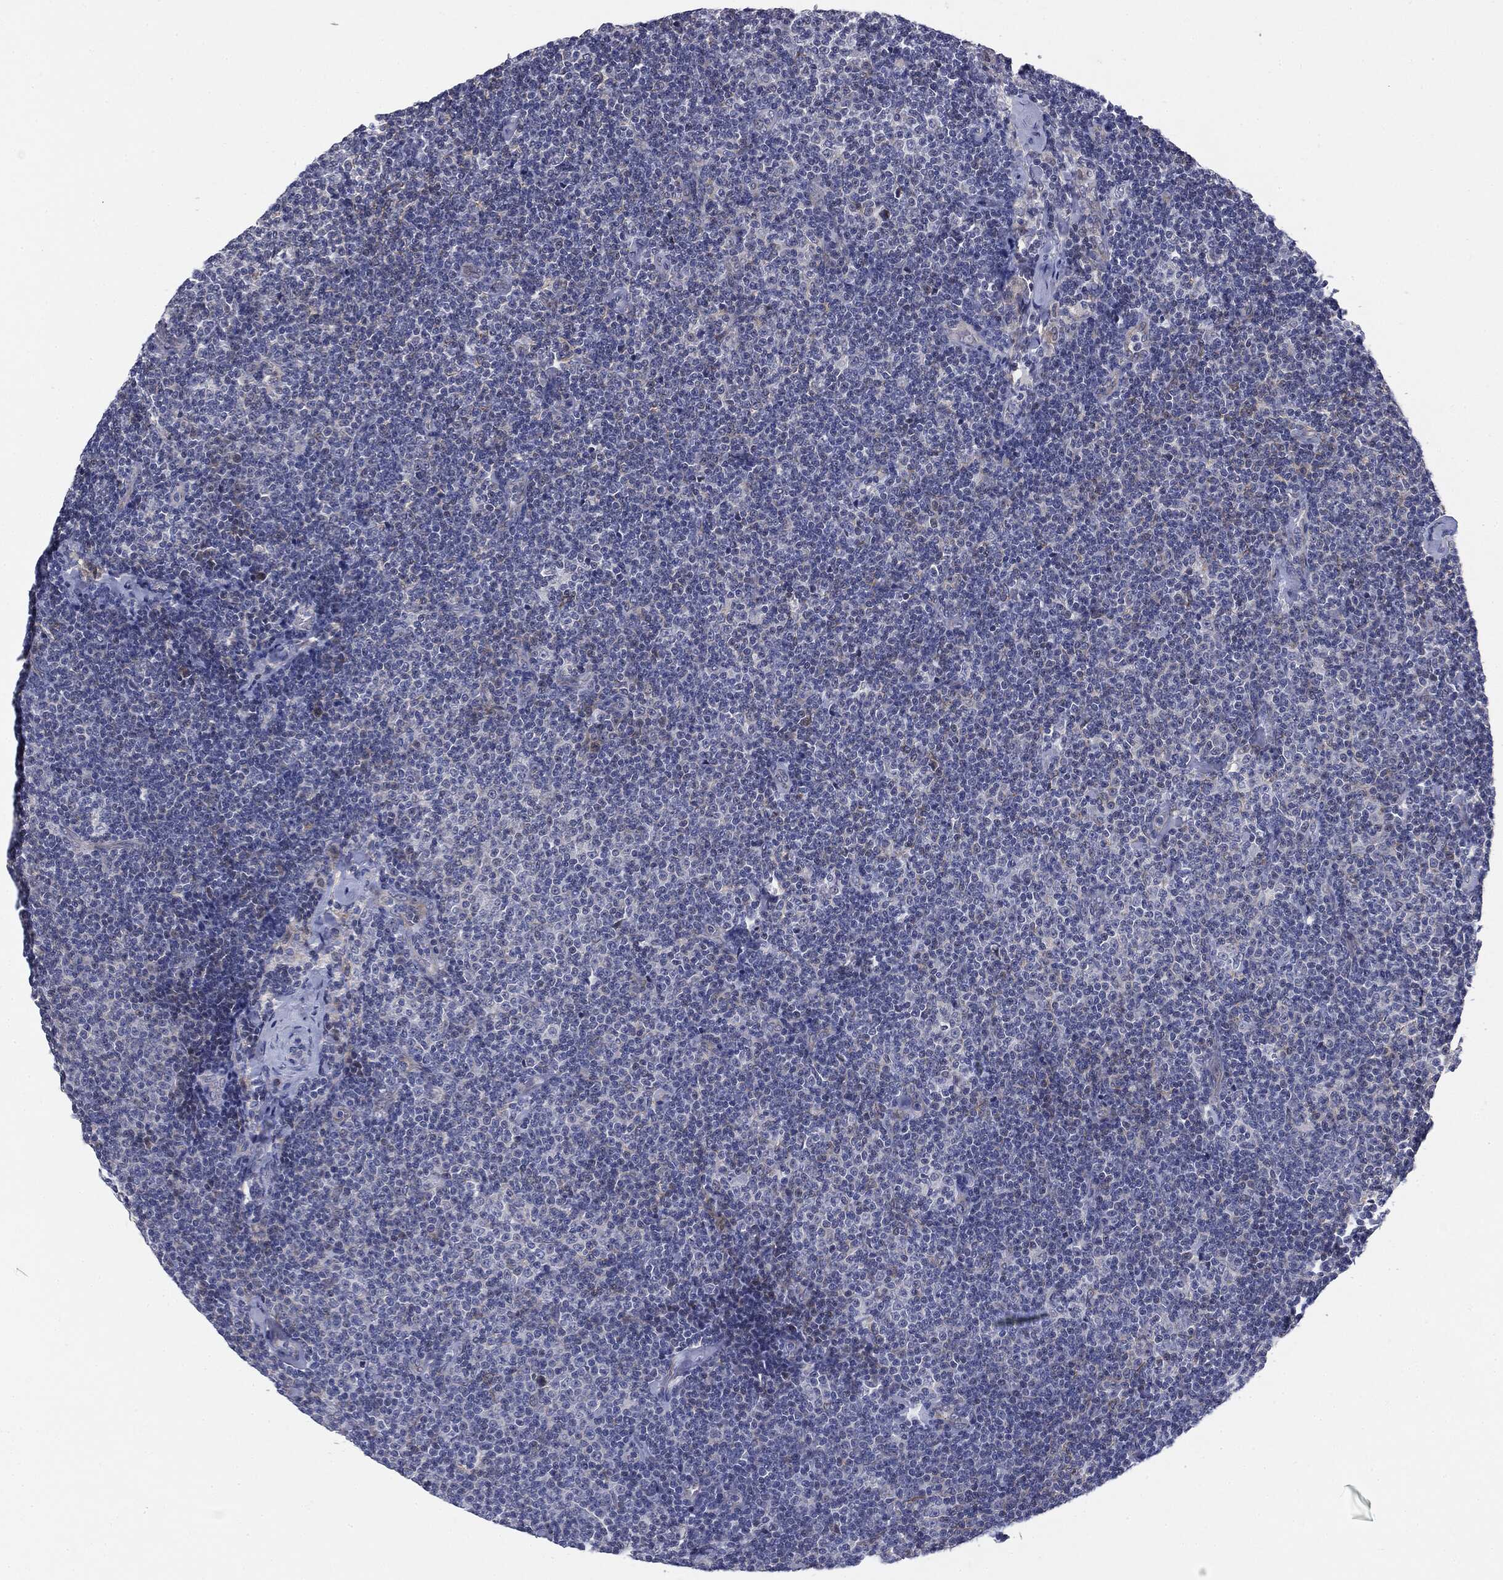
{"staining": {"intensity": "negative", "quantity": "none", "location": "none"}, "tissue": "lymphoma", "cell_type": "Tumor cells", "image_type": "cancer", "snomed": [{"axis": "morphology", "description": "Malignant lymphoma, non-Hodgkin's type, Low grade"}, {"axis": "topography", "description": "Lymph node"}], "caption": "DAB immunohistochemical staining of lymphoma exhibits no significant staining in tumor cells. (Stains: DAB (3,3'-diaminobenzidine) IHC with hematoxylin counter stain, Microscopy: brightfield microscopy at high magnification).", "gene": "KRT5", "patient": {"sex": "male", "age": 81}}